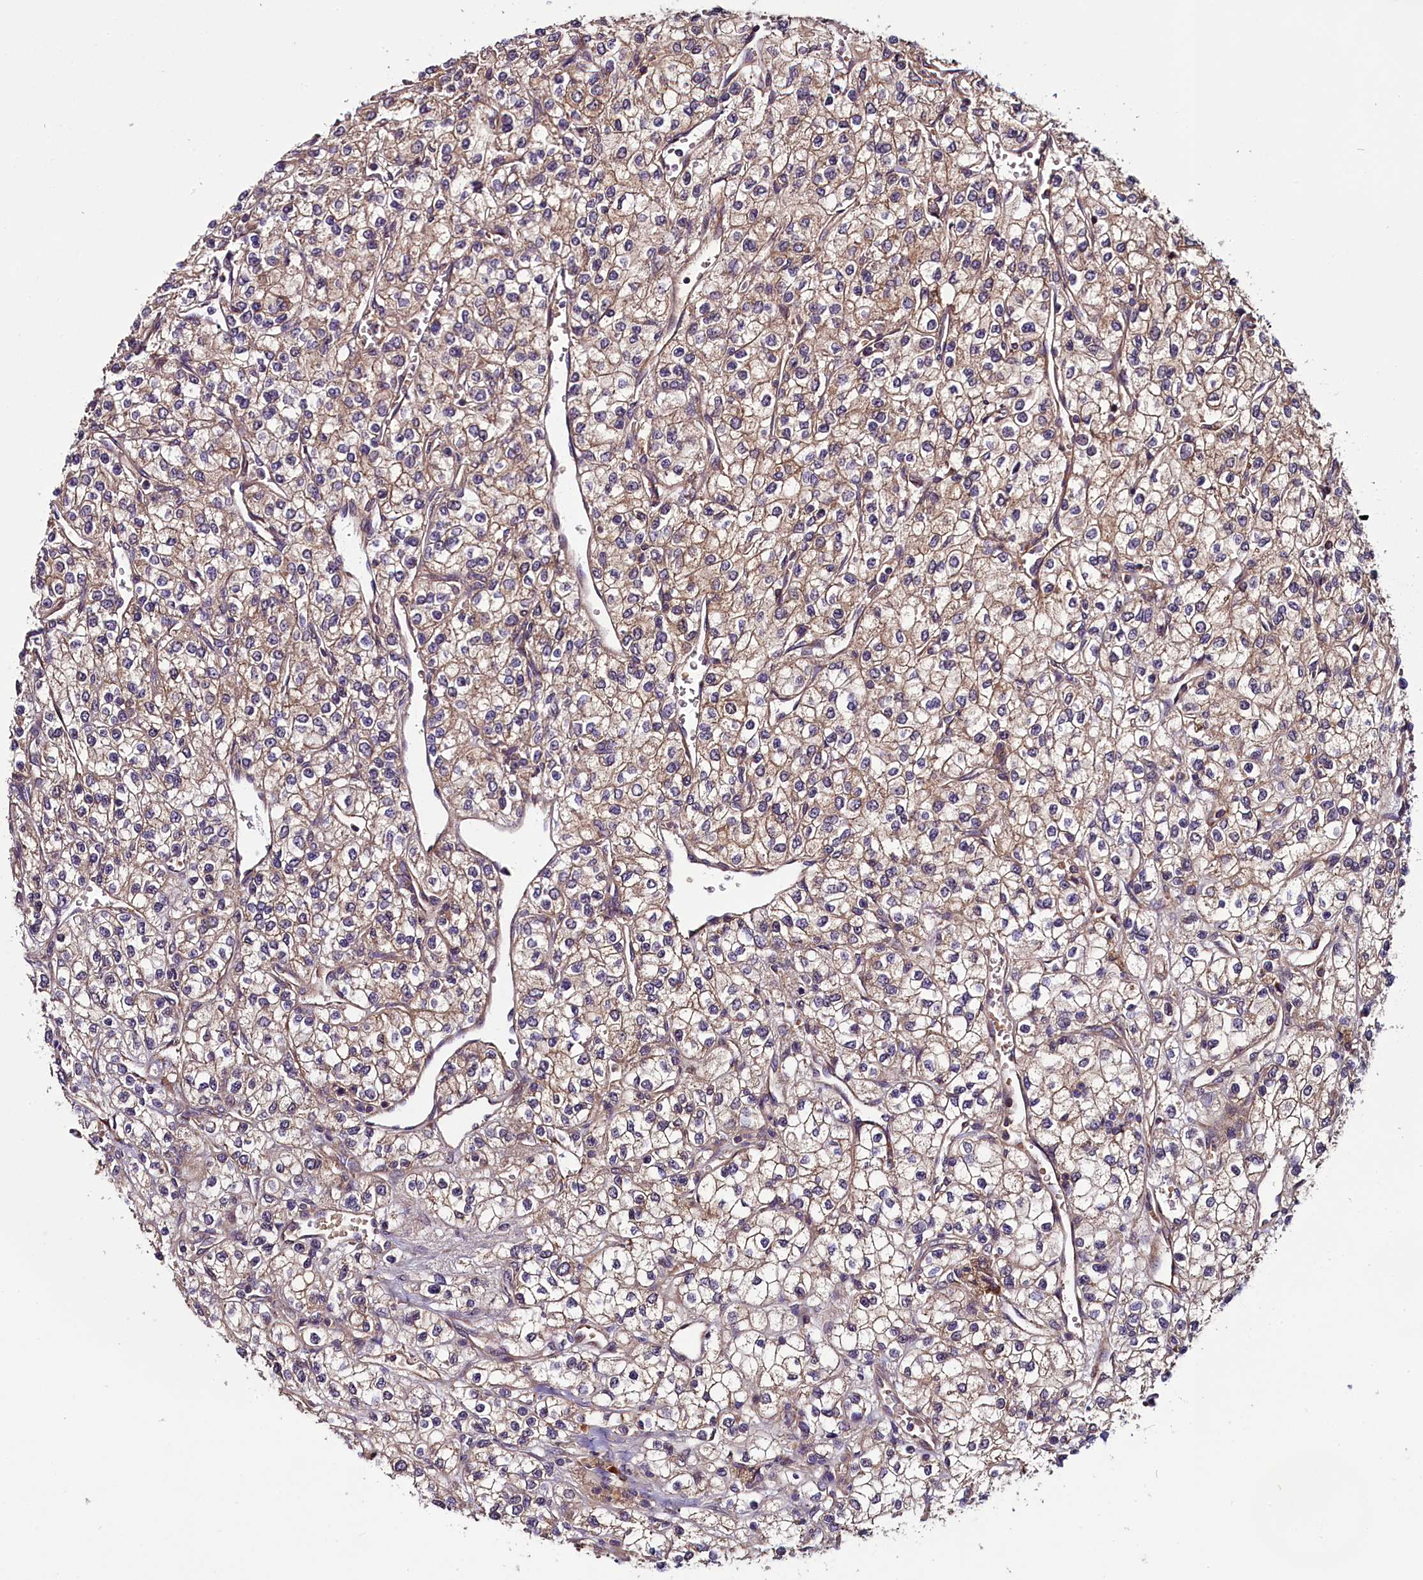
{"staining": {"intensity": "weak", "quantity": "25%-75%", "location": "cytoplasmic/membranous"}, "tissue": "renal cancer", "cell_type": "Tumor cells", "image_type": "cancer", "snomed": [{"axis": "morphology", "description": "Adenocarcinoma, NOS"}, {"axis": "topography", "description": "Kidney"}], "caption": "This photomicrograph exhibits immunohistochemistry staining of human renal cancer, with low weak cytoplasmic/membranous positivity in about 25%-75% of tumor cells.", "gene": "RPUSD2", "patient": {"sex": "male", "age": 80}}